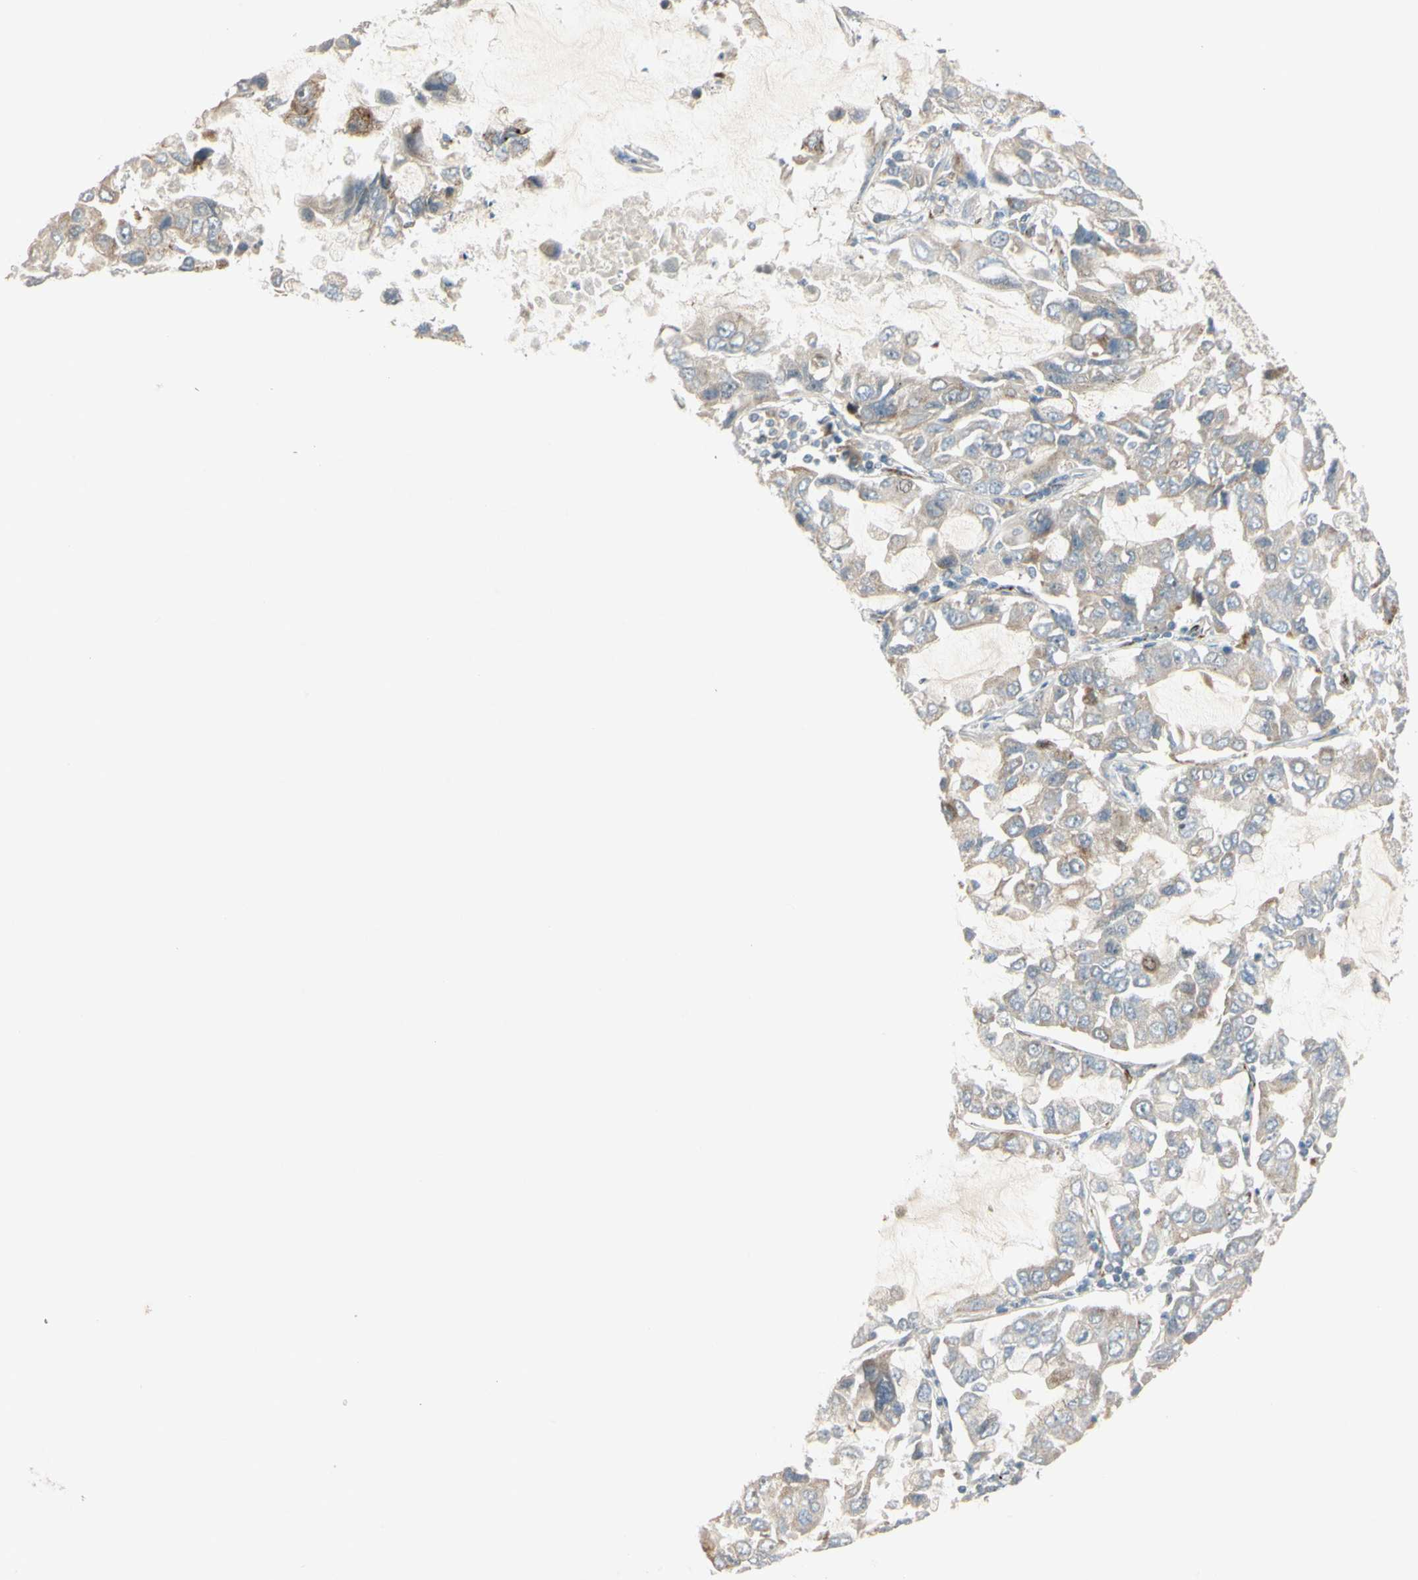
{"staining": {"intensity": "weak", "quantity": ">75%", "location": "cytoplasmic/membranous"}, "tissue": "lung cancer", "cell_type": "Tumor cells", "image_type": "cancer", "snomed": [{"axis": "morphology", "description": "Adenocarcinoma, NOS"}, {"axis": "topography", "description": "Lung"}], "caption": "IHC staining of lung cancer, which demonstrates low levels of weak cytoplasmic/membranous expression in approximately >75% of tumor cells indicating weak cytoplasmic/membranous protein staining. The staining was performed using DAB (3,3'-diaminobenzidine) (brown) for protein detection and nuclei were counterstained in hematoxylin (blue).", "gene": "NDFIP1", "patient": {"sex": "male", "age": 64}}